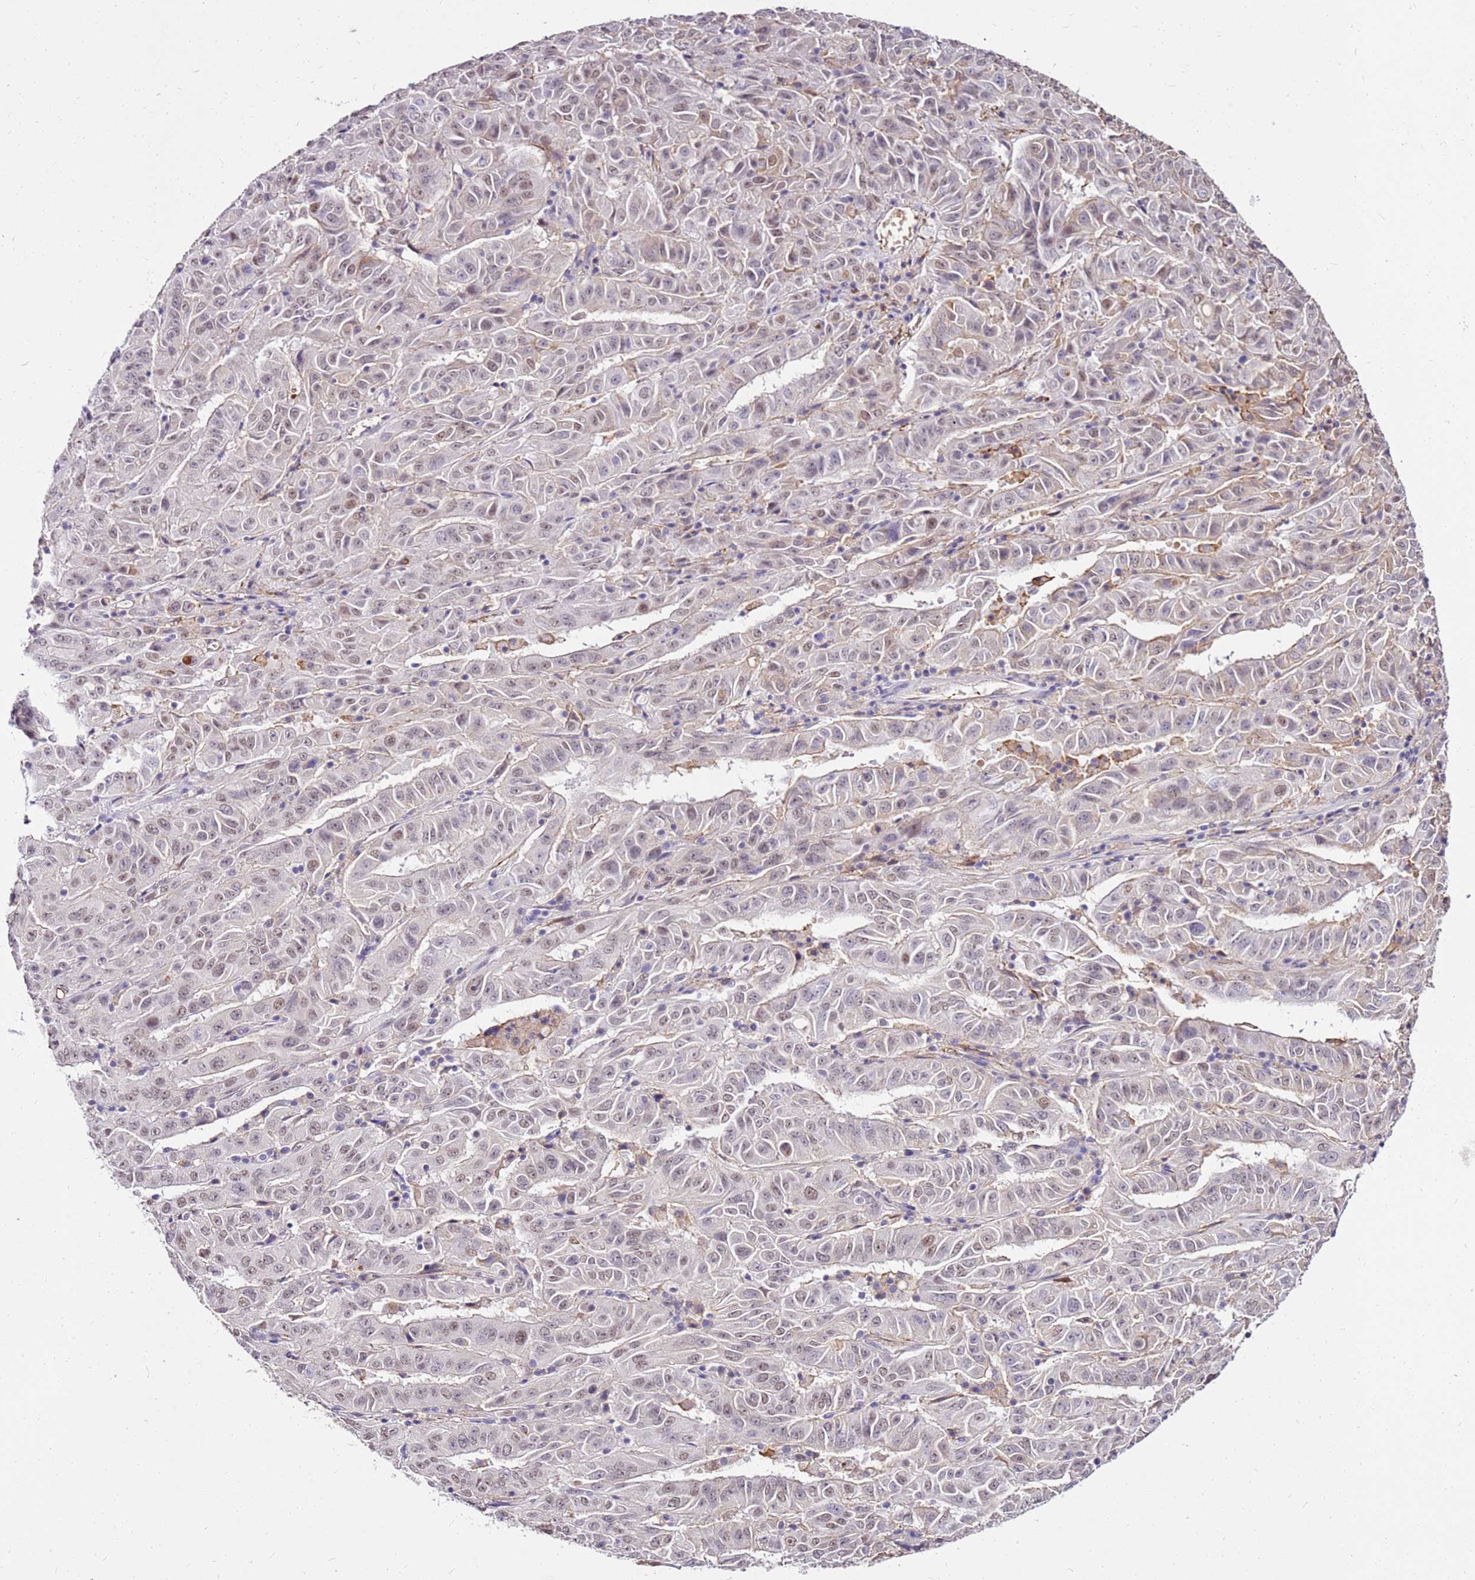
{"staining": {"intensity": "weak", "quantity": "25%-75%", "location": "nuclear"}, "tissue": "pancreatic cancer", "cell_type": "Tumor cells", "image_type": "cancer", "snomed": [{"axis": "morphology", "description": "Adenocarcinoma, NOS"}, {"axis": "topography", "description": "Pancreas"}], "caption": "Human pancreatic cancer (adenocarcinoma) stained with a brown dye displays weak nuclear positive expression in approximately 25%-75% of tumor cells.", "gene": "ALDH1A3", "patient": {"sex": "male", "age": 63}}